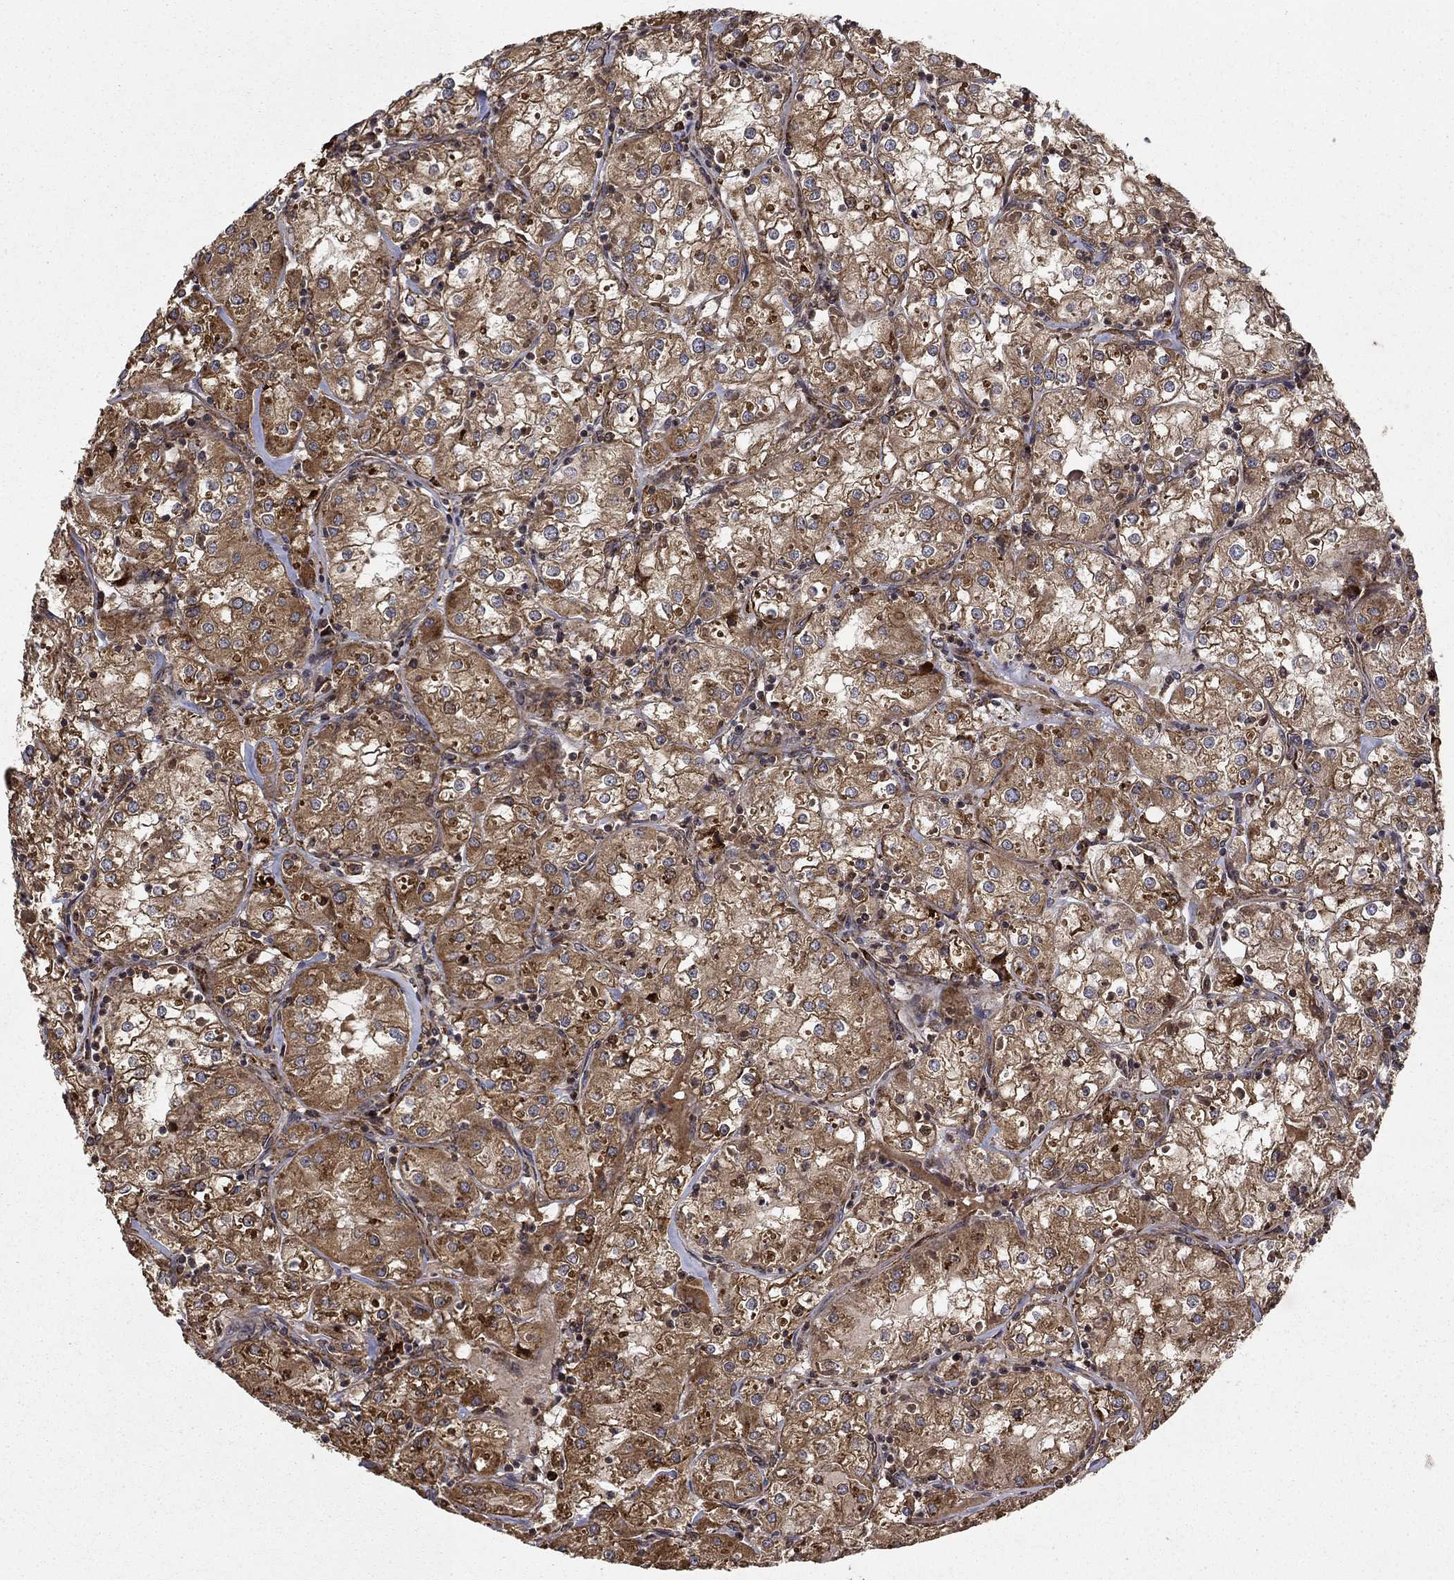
{"staining": {"intensity": "moderate", "quantity": "25%-75%", "location": "cytoplasmic/membranous"}, "tissue": "renal cancer", "cell_type": "Tumor cells", "image_type": "cancer", "snomed": [{"axis": "morphology", "description": "Adenocarcinoma, NOS"}, {"axis": "topography", "description": "Kidney"}], "caption": "Immunohistochemical staining of renal cancer (adenocarcinoma) displays medium levels of moderate cytoplasmic/membranous expression in about 25%-75% of tumor cells.", "gene": "BABAM2", "patient": {"sex": "male", "age": 77}}